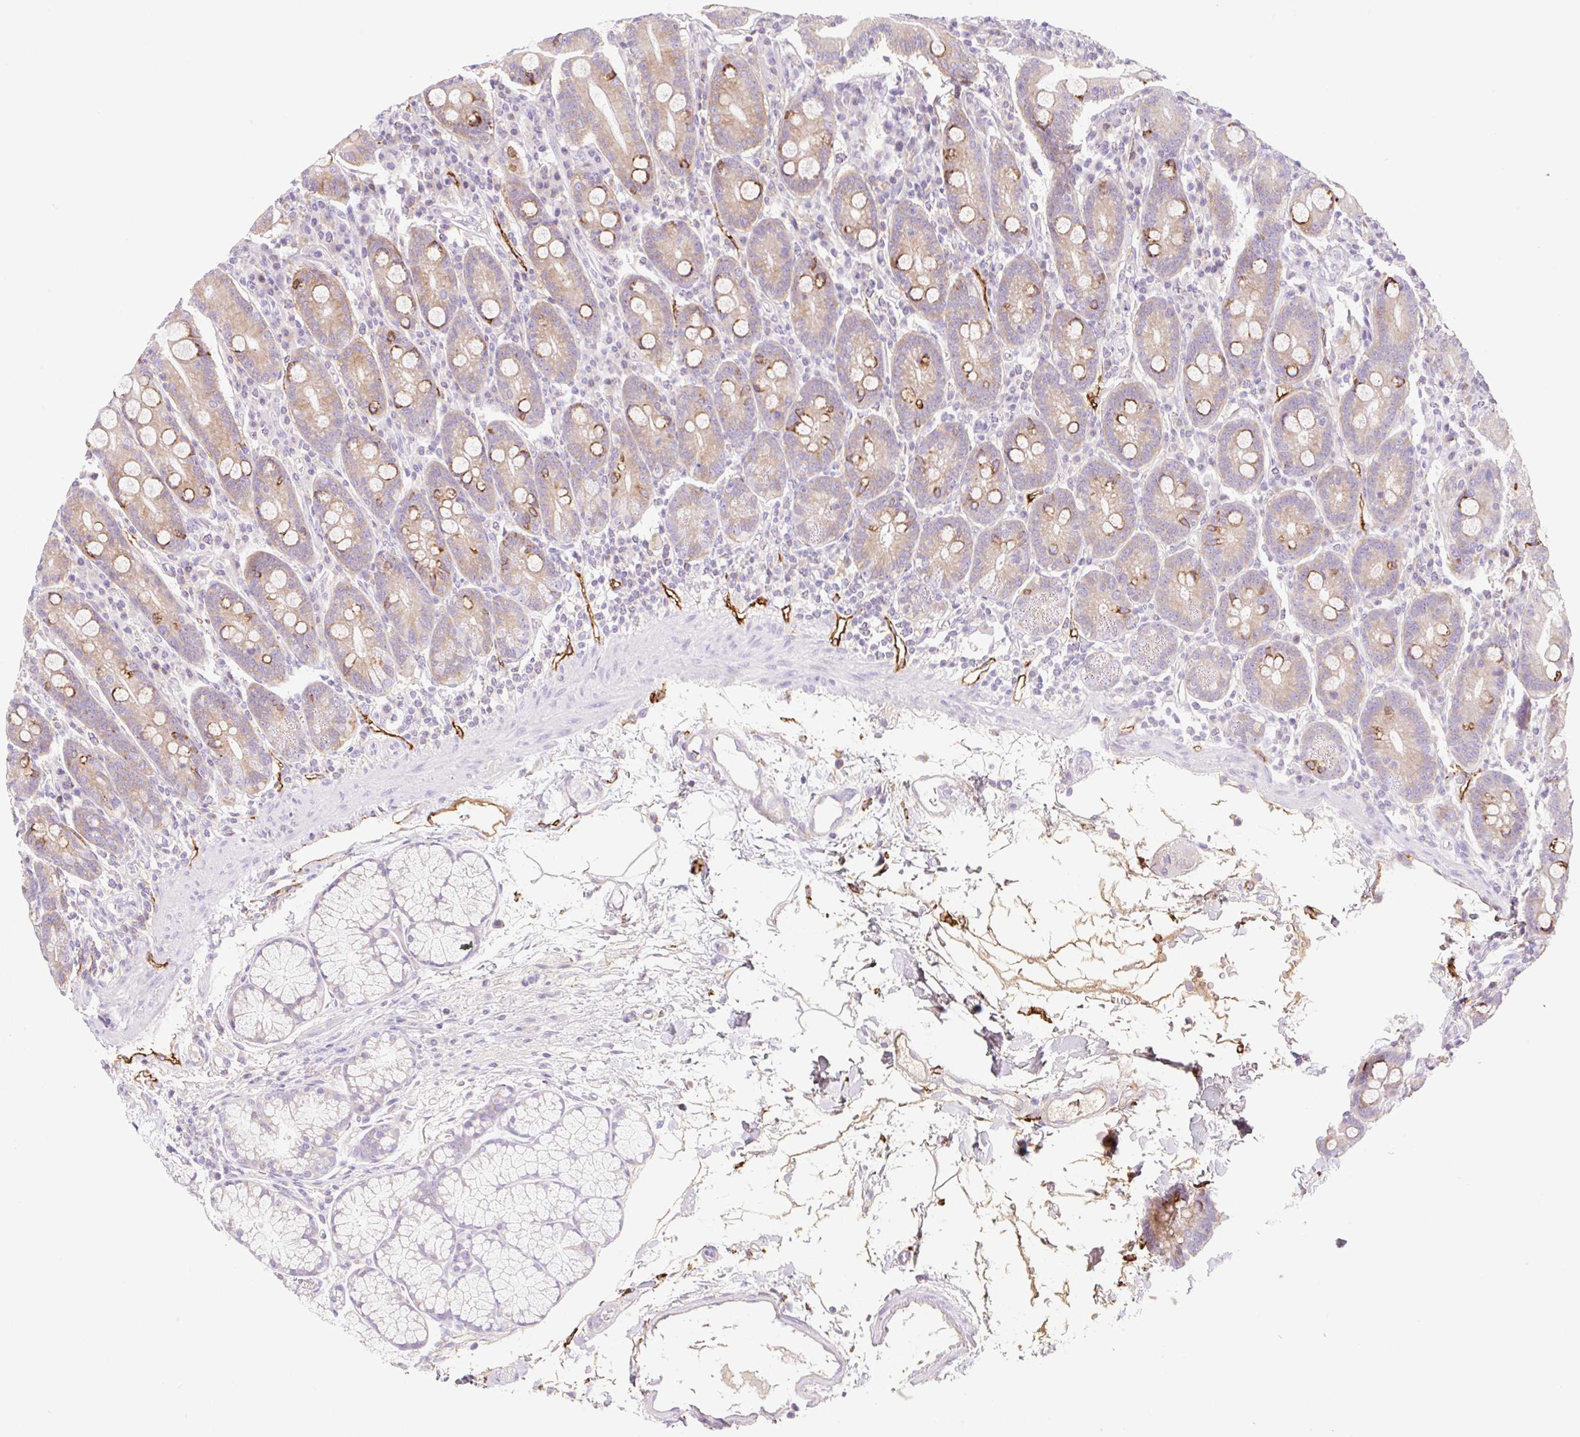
{"staining": {"intensity": "weak", "quantity": "25%-75%", "location": "cytoplasmic/membranous"}, "tissue": "duodenum", "cell_type": "Glandular cells", "image_type": "normal", "snomed": [{"axis": "morphology", "description": "Normal tissue, NOS"}, {"axis": "topography", "description": "Duodenum"}], "caption": "A high-resolution image shows immunohistochemistry (IHC) staining of unremarkable duodenum, which displays weak cytoplasmic/membranous expression in approximately 25%-75% of glandular cells. (Brightfield microscopy of DAB IHC at high magnification).", "gene": "LYVE1", "patient": {"sex": "male", "age": 35}}